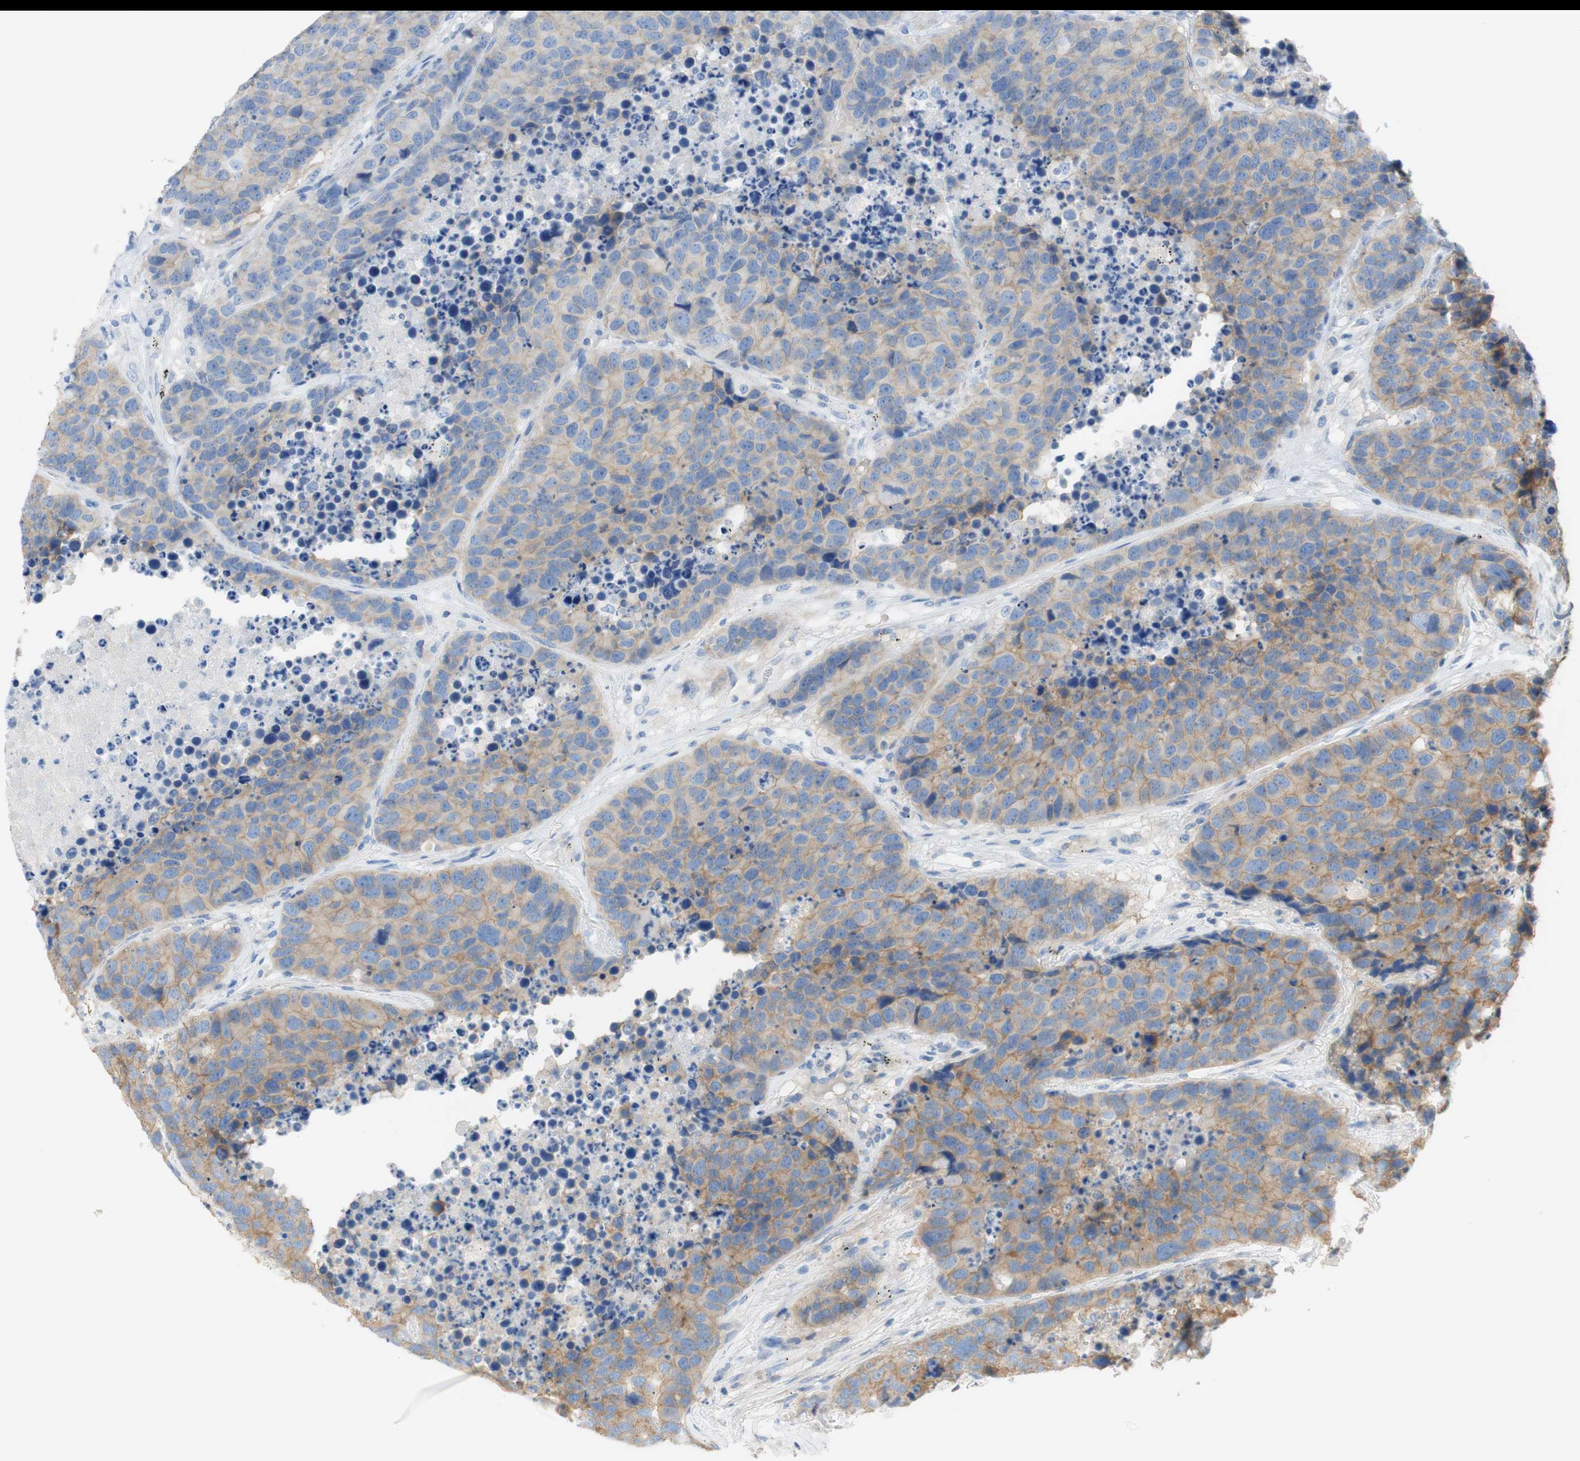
{"staining": {"intensity": "weak", "quantity": ">75%", "location": "cytoplasmic/membranous"}, "tissue": "carcinoid", "cell_type": "Tumor cells", "image_type": "cancer", "snomed": [{"axis": "morphology", "description": "Carcinoid, malignant, NOS"}, {"axis": "topography", "description": "Lung"}], "caption": "Human carcinoid stained with a protein marker reveals weak staining in tumor cells.", "gene": "ATP2B1", "patient": {"sex": "male", "age": 60}}